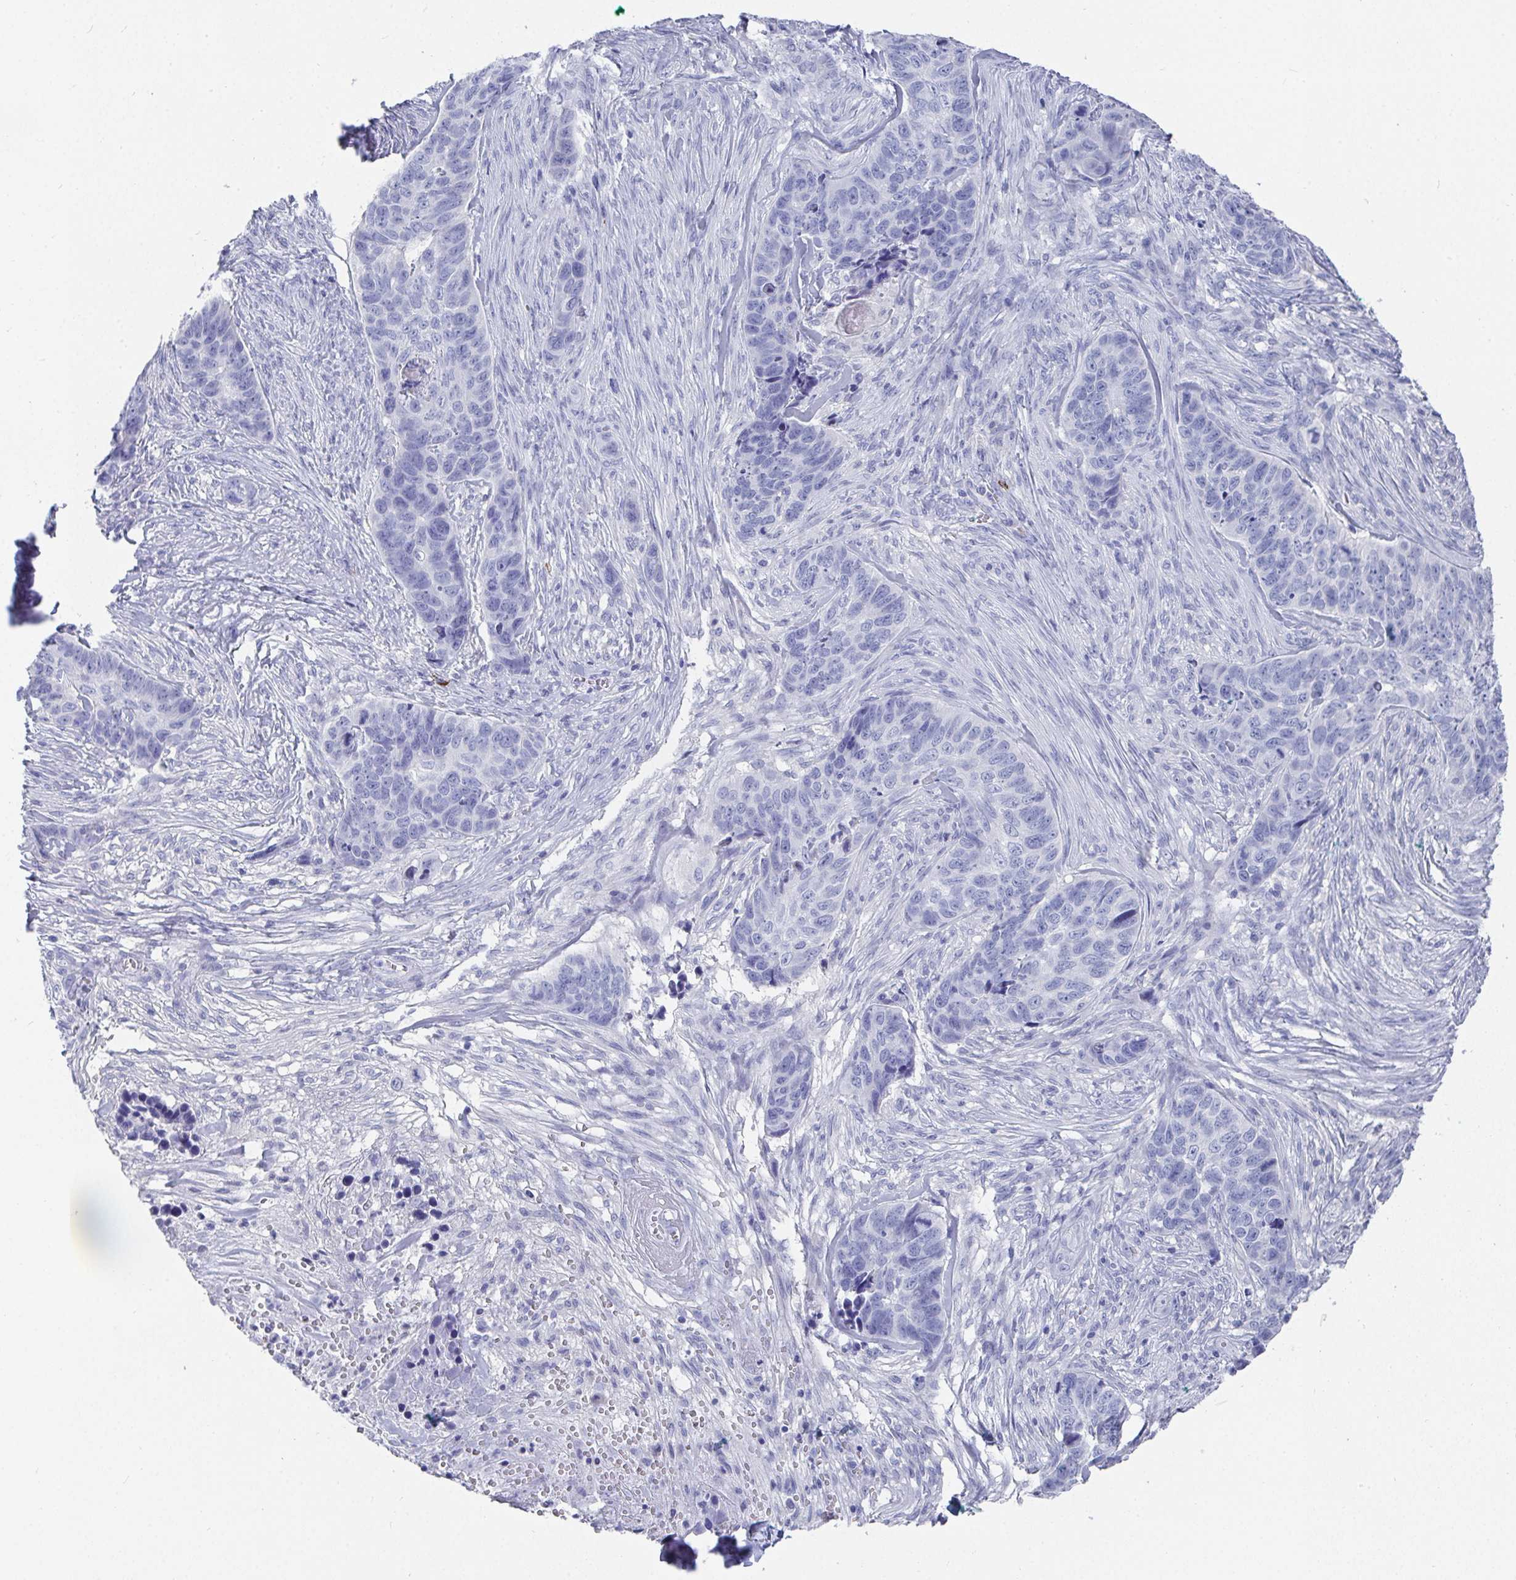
{"staining": {"intensity": "negative", "quantity": "none", "location": "none"}, "tissue": "skin cancer", "cell_type": "Tumor cells", "image_type": "cancer", "snomed": [{"axis": "morphology", "description": "Basal cell carcinoma"}, {"axis": "topography", "description": "Skin"}], "caption": "Immunohistochemistry (IHC) micrograph of basal cell carcinoma (skin) stained for a protein (brown), which demonstrates no positivity in tumor cells.", "gene": "GRIA1", "patient": {"sex": "female", "age": 82}}